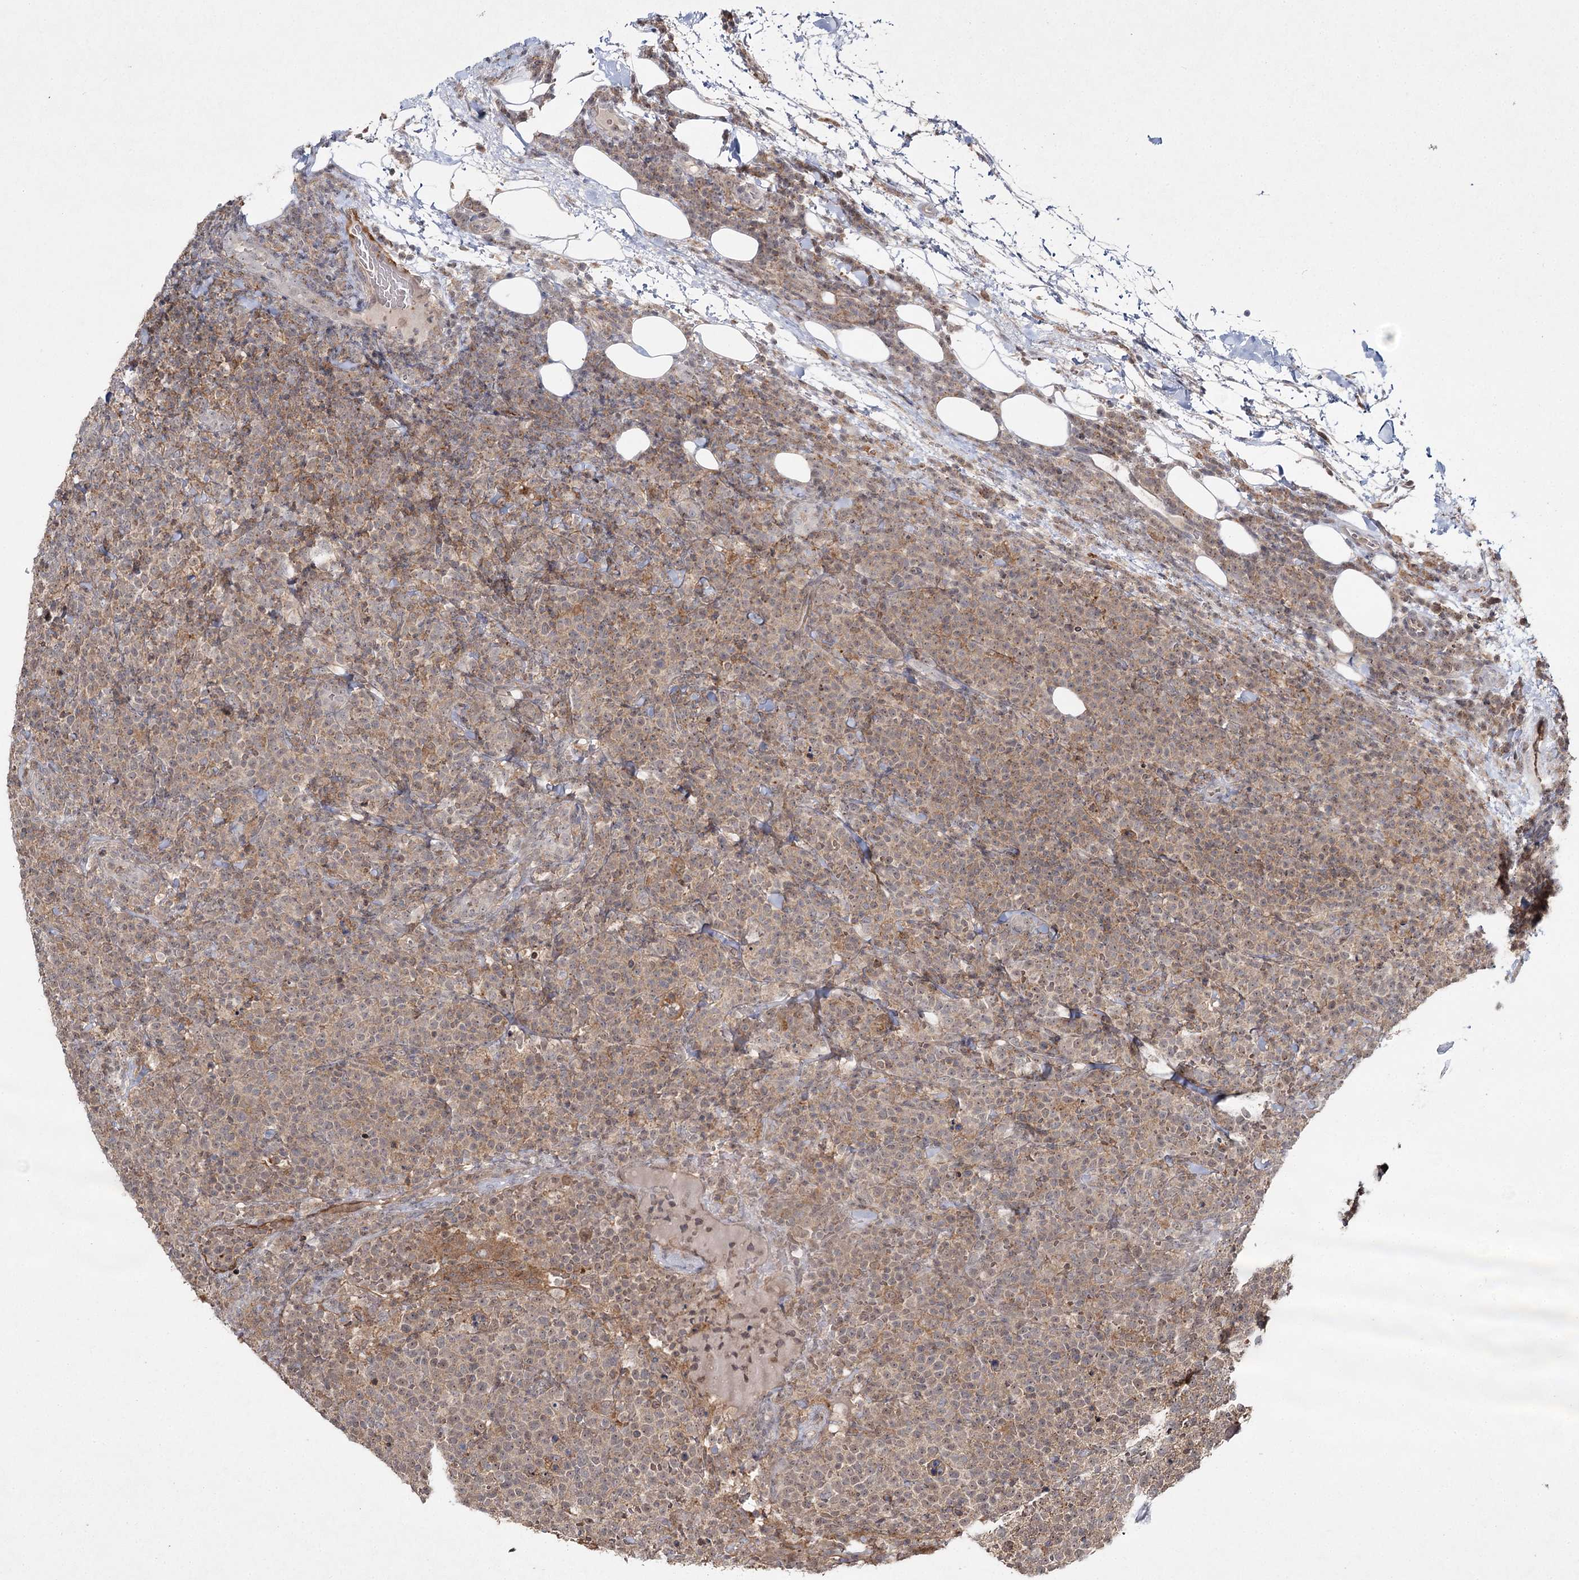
{"staining": {"intensity": "weak", "quantity": ">75%", "location": "cytoplasmic/membranous"}, "tissue": "lymphoma", "cell_type": "Tumor cells", "image_type": "cancer", "snomed": [{"axis": "morphology", "description": "Malignant lymphoma, non-Hodgkin's type, High grade"}, {"axis": "topography", "description": "Lymph node"}], "caption": "Protein analysis of high-grade malignant lymphoma, non-Hodgkin's type tissue displays weak cytoplasmic/membranous staining in approximately >75% of tumor cells. Nuclei are stained in blue.", "gene": "WDR44", "patient": {"sex": "male", "age": 61}}